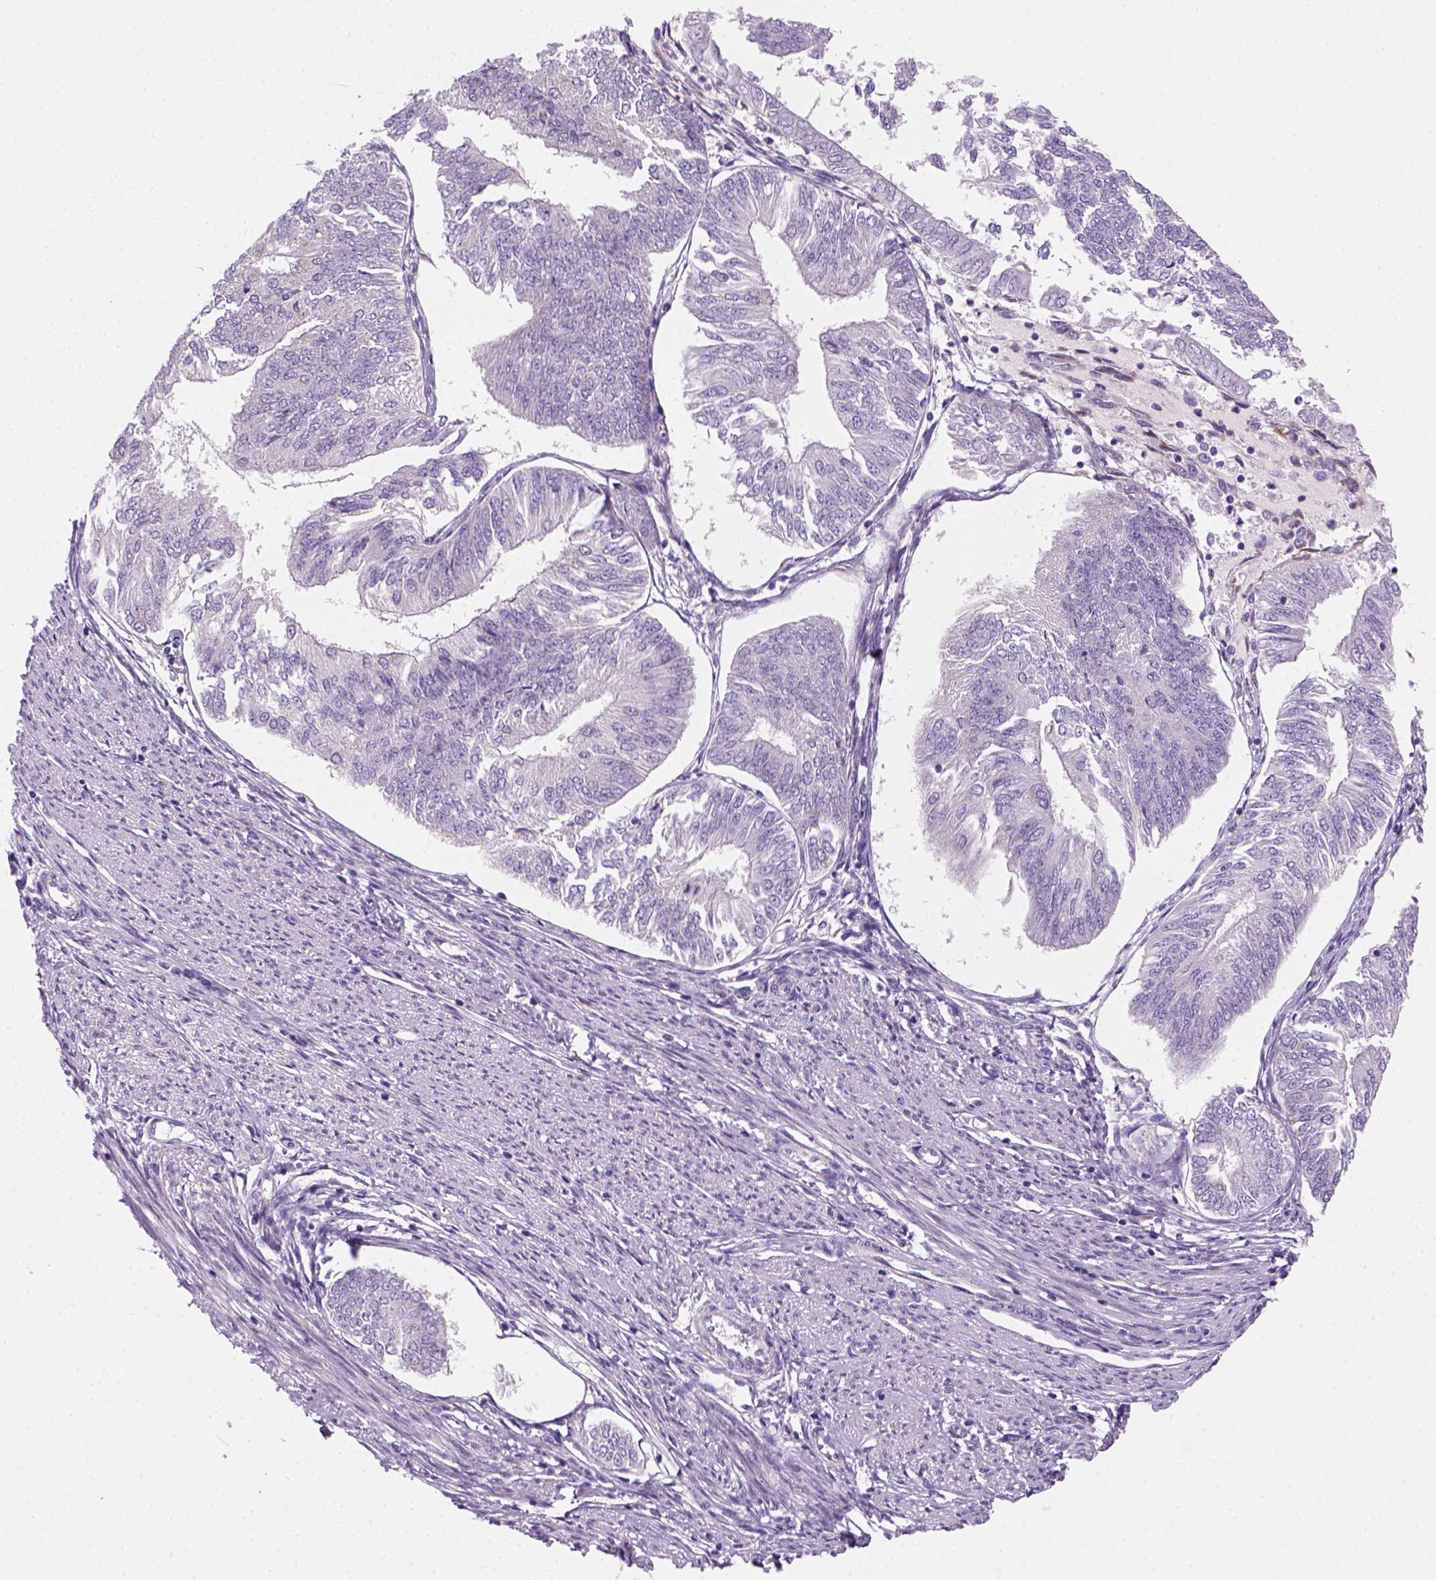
{"staining": {"intensity": "negative", "quantity": "none", "location": "none"}, "tissue": "endometrial cancer", "cell_type": "Tumor cells", "image_type": "cancer", "snomed": [{"axis": "morphology", "description": "Adenocarcinoma, NOS"}, {"axis": "topography", "description": "Endometrium"}], "caption": "There is no significant positivity in tumor cells of adenocarcinoma (endometrial).", "gene": "CES2", "patient": {"sex": "female", "age": 58}}